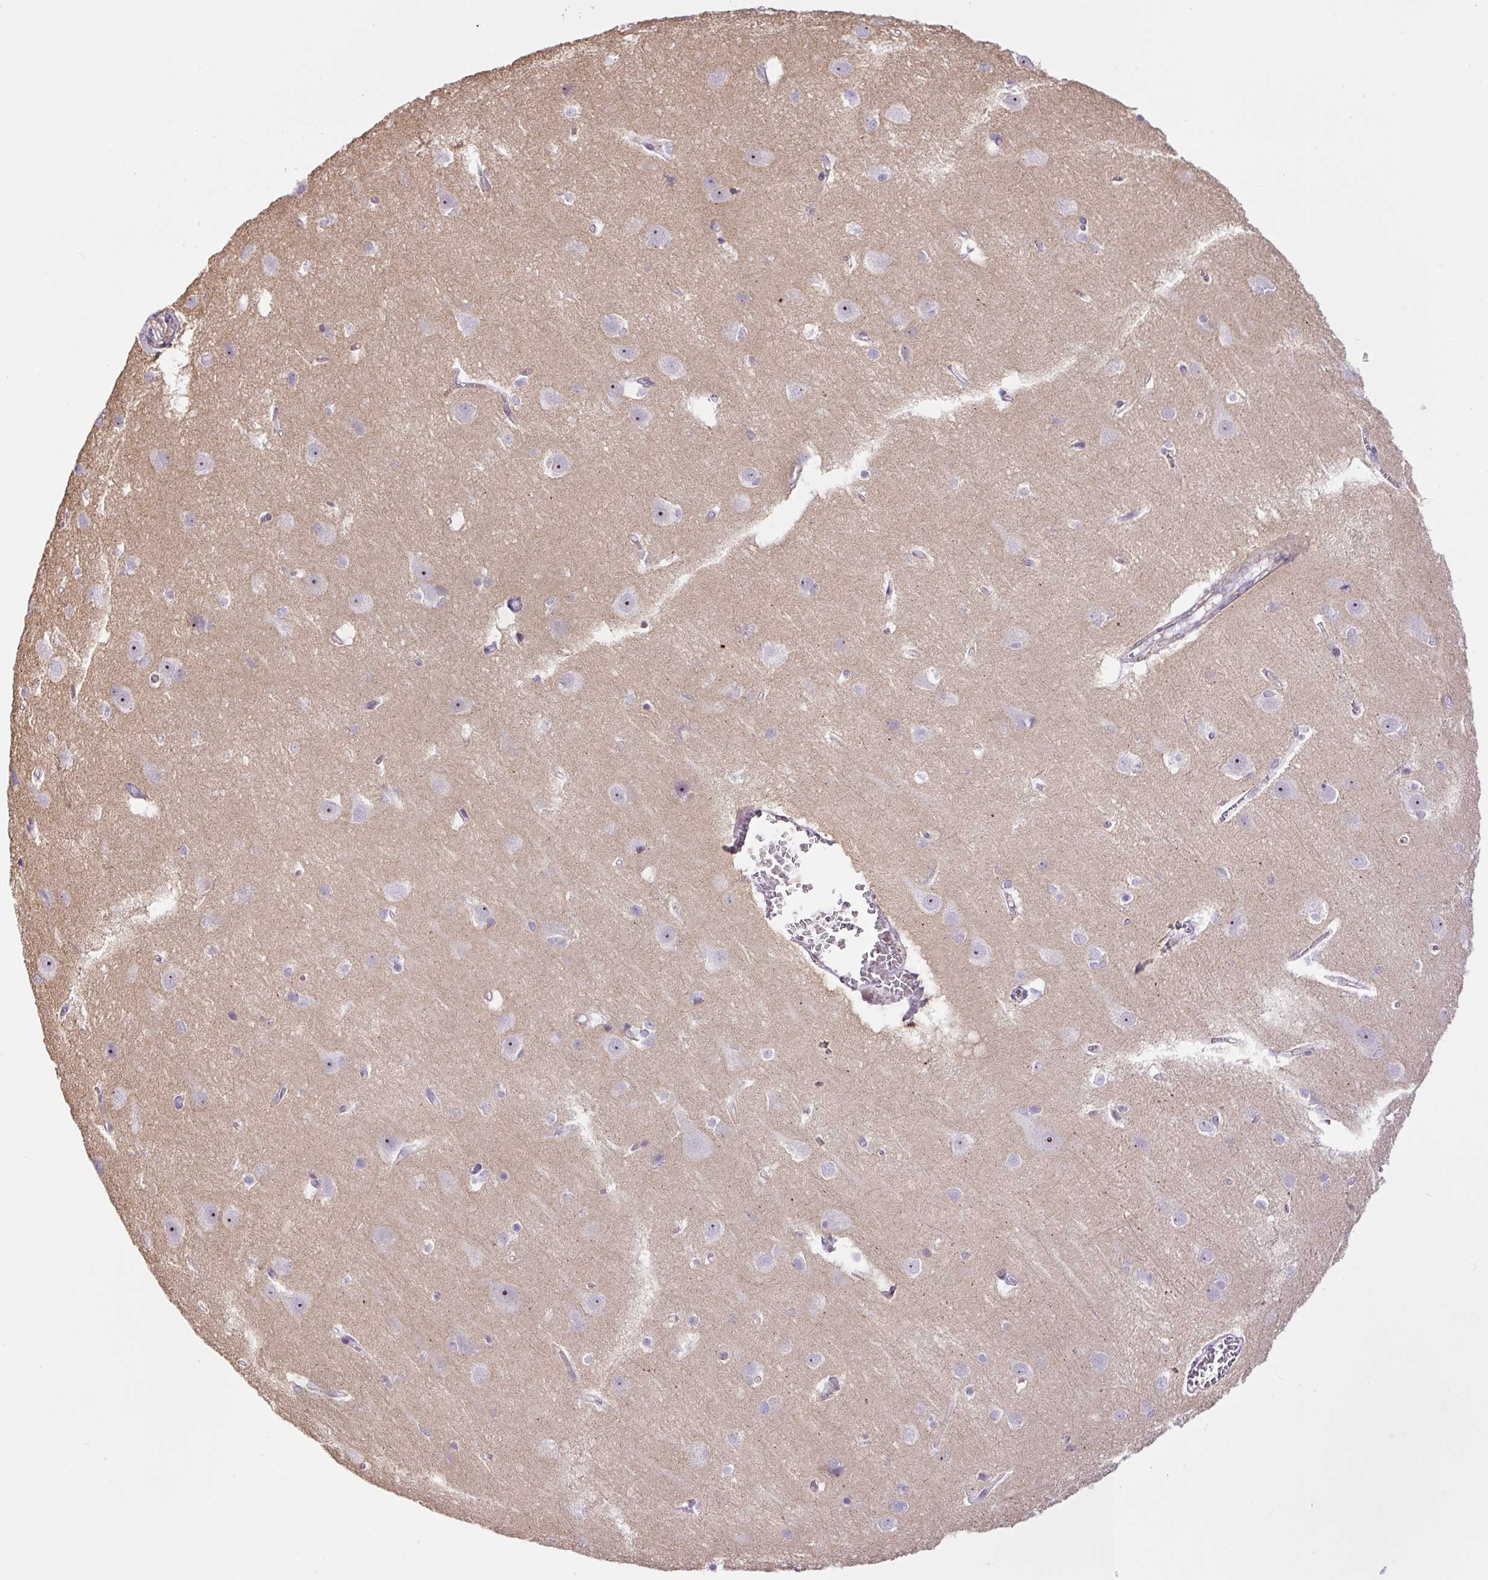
{"staining": {"intensity": "negative", "quantity": "none", "location": "none"}, "tissue": "cerebral cortex", "cell_type": "Endothelial cells", "image_type": "normal", "snomed": [{"axis": "morphology", "description": "Normal tissue, NOS"}, {"axis": "topography", "description": "Cerebral cortex"}], "caption": "Endothelial cells are negative for protein expression in benign human cerebral cortex. (DAB (3,3'-diaminobenzidine) IHC with hematoxylin counter stain).", "gene": "ZNF596", "patient": {"sex": "male", "age": 37}}